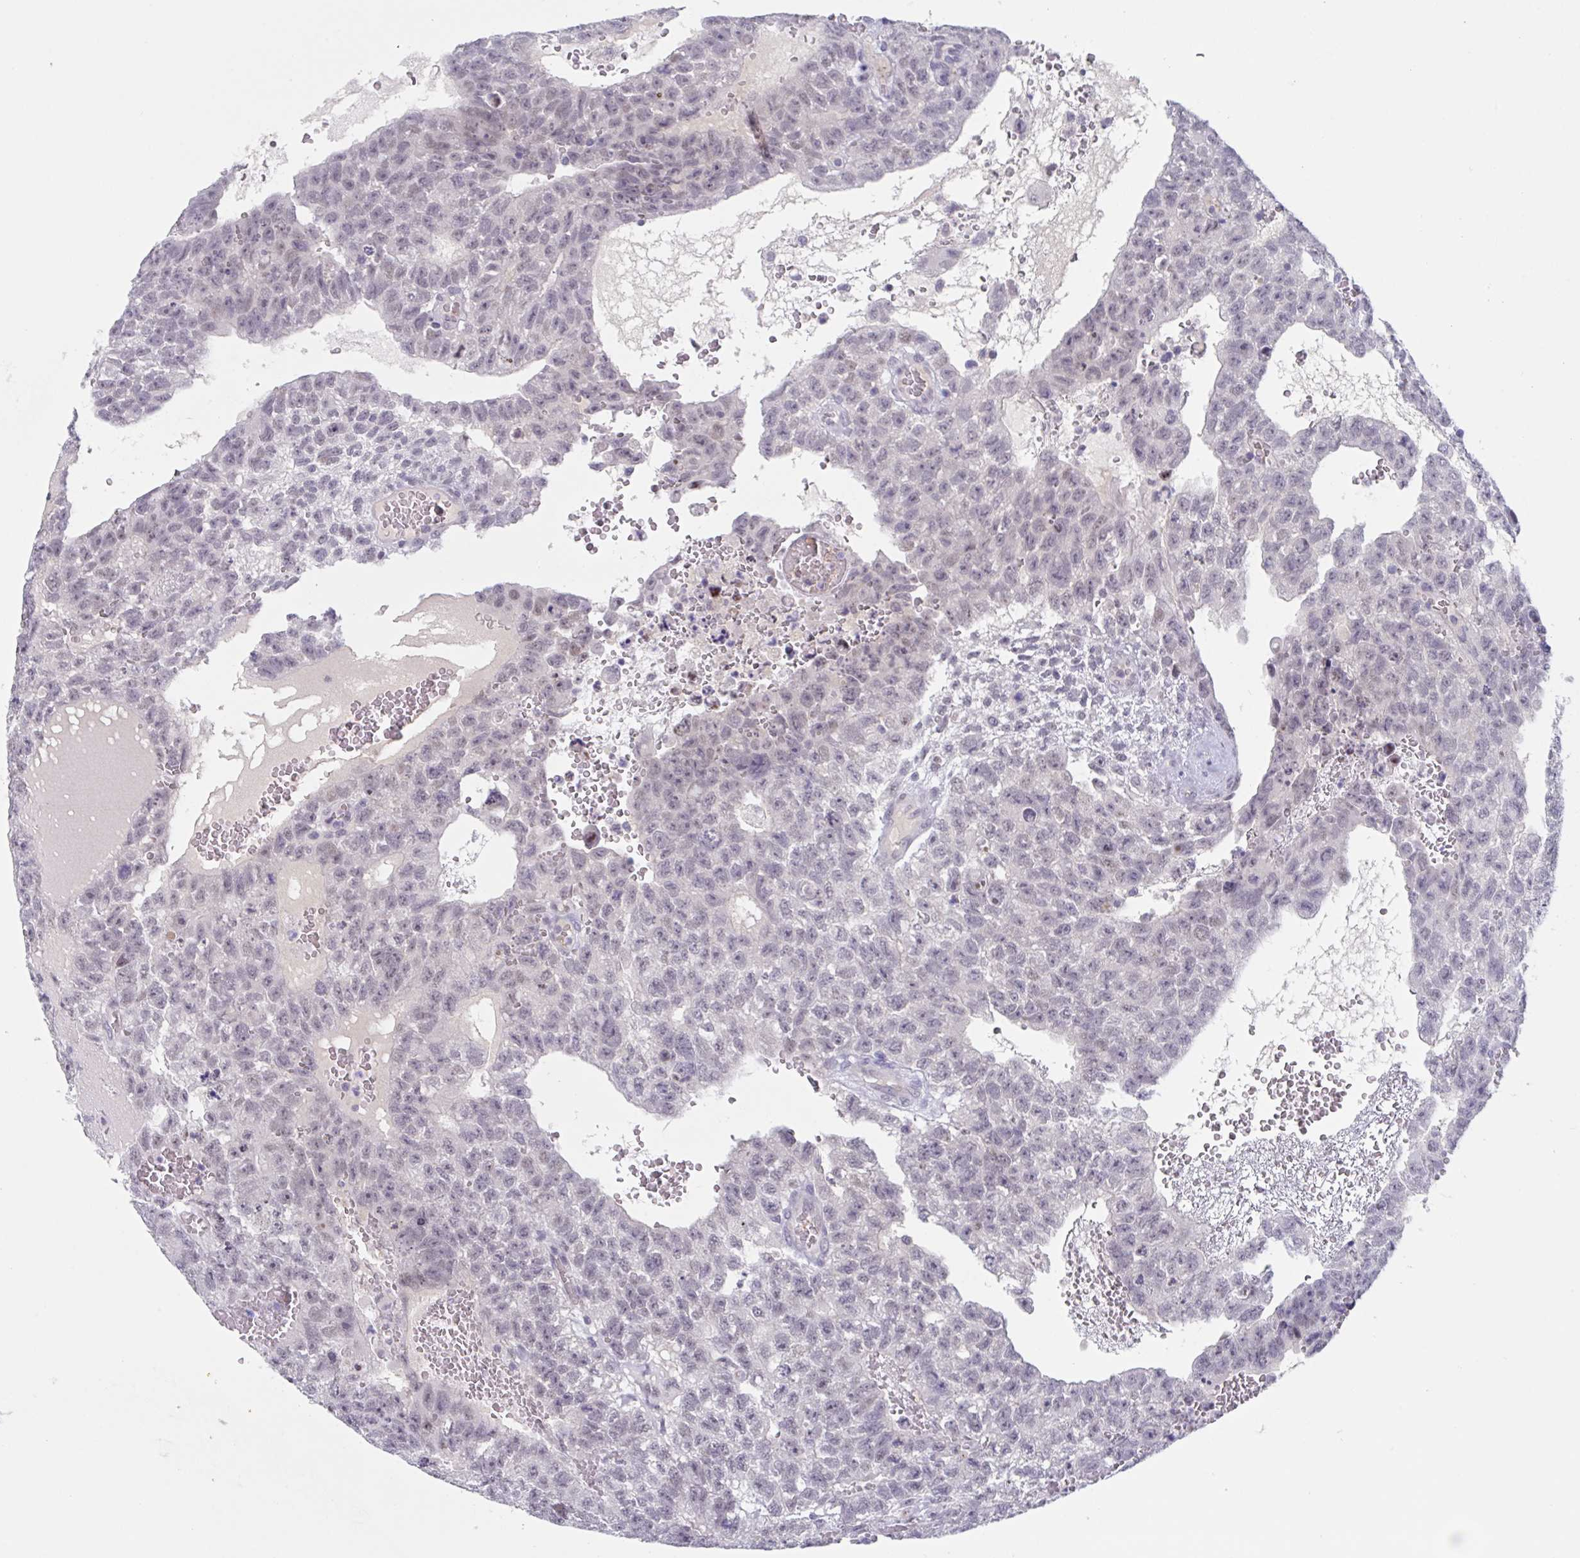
{"staining": {"intensity": "negative", "quantity": "none", "location": "none"}, "tissue": "testis cancer", "cell_type": "Tumor cells", "image_type": "cancer", "snomed": [{"axis": "morphology", "description": "Carcinoma, Embryonal, NOS"}, {"axis": "topography", "description": "Testis"}], "caption": "IHC image of testis cancer (embryonal carcinoma) stained for a protein (brown), which demonstrates no positivity in tumor cells.", "gene": "KDM4D", "patient": {"sex": "male", "age": 26}}